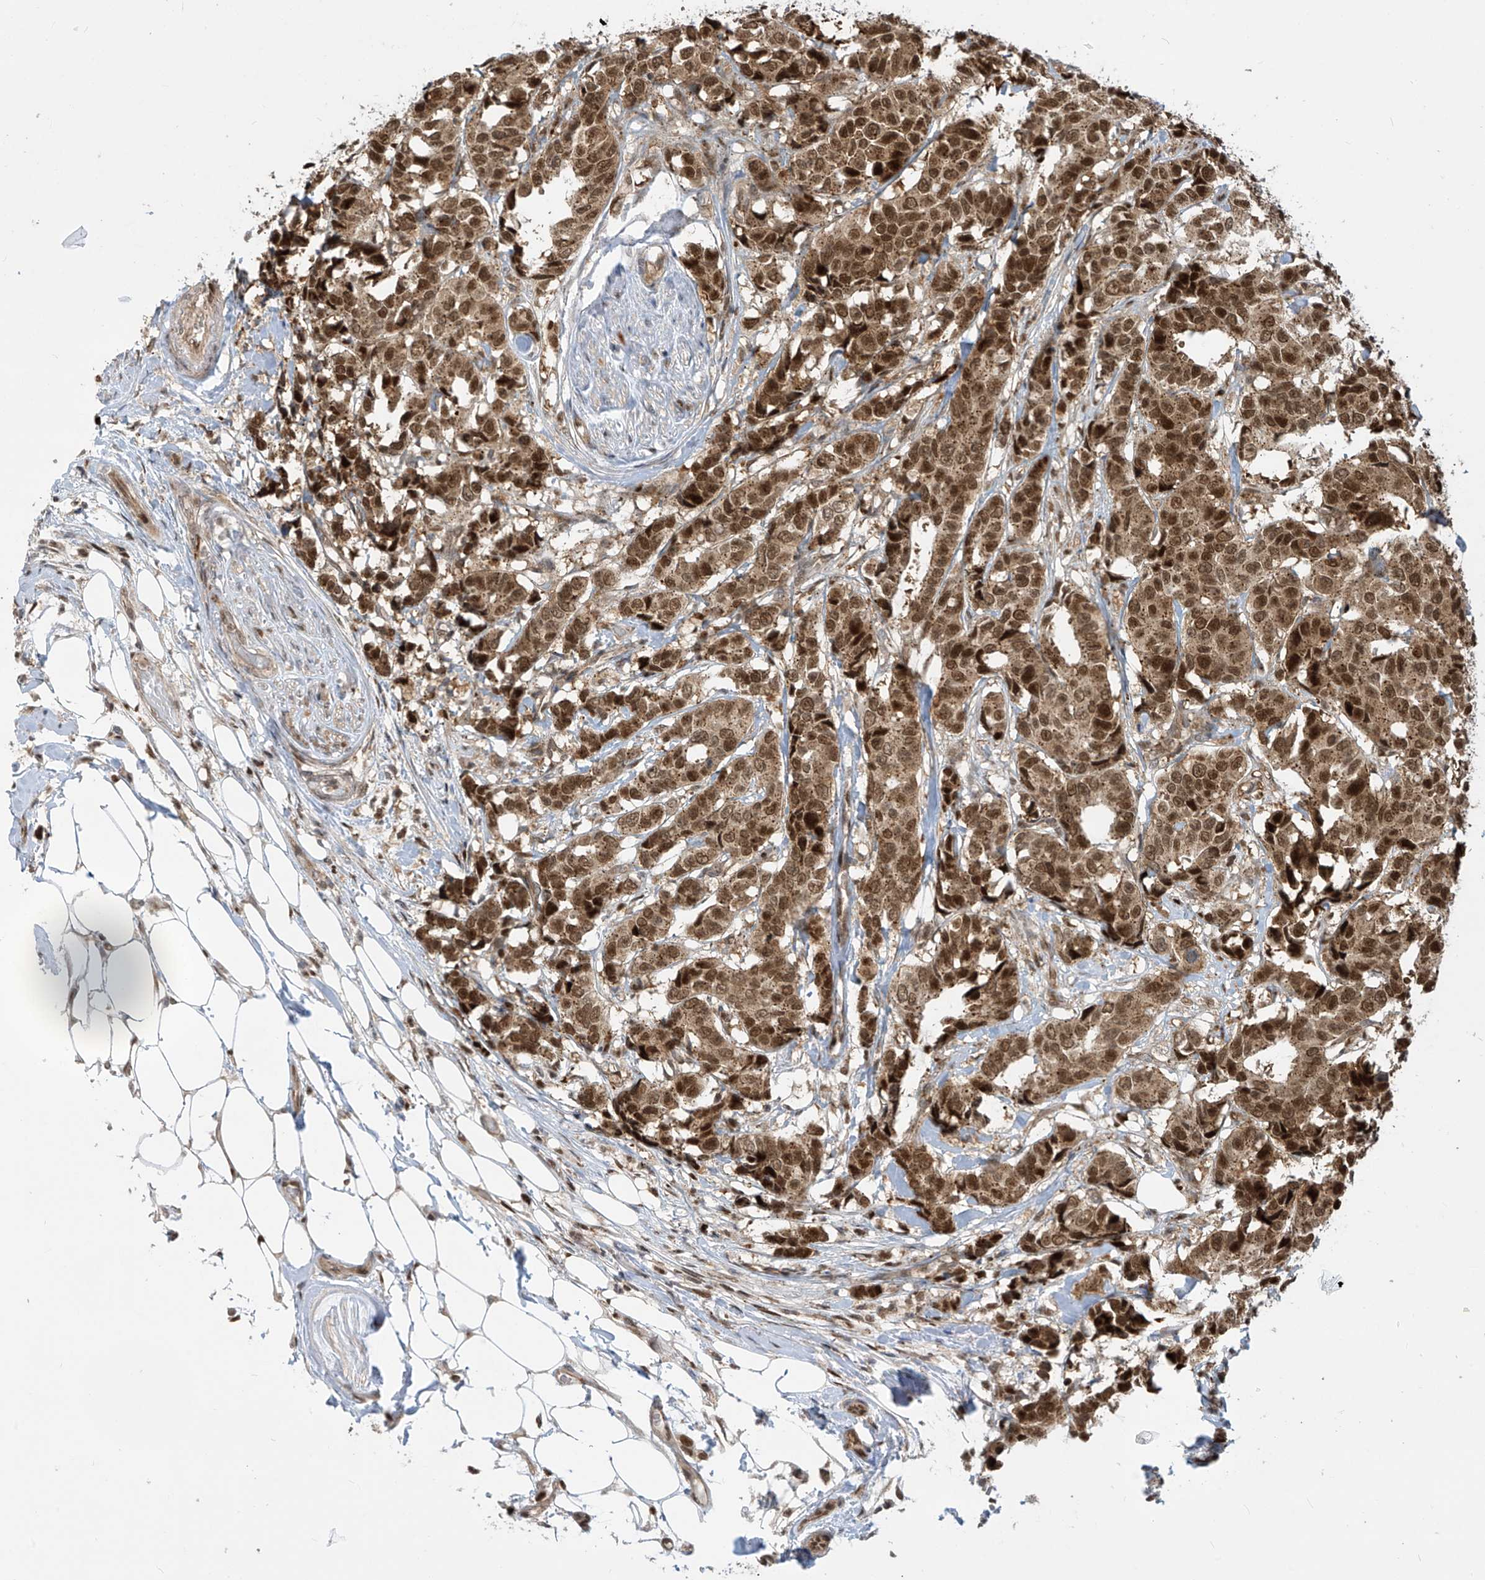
{"staining": {"intensity": "strong", "quantity": ">75%", "location": "cytoplasmic/membranous,nuclear"}, "tissue": "breast cancer", "cell_type": "Tumor cells", "image_type": "cancer", "snomed": [{"axis": "morphology", "description": "Duct carcinoma"}, {"axis": "topography", "description": "Breast"}], "caption": "Immunohistochemistry (IHC) of breast cancer (invasive ductal carcinoma) displays high levels of strong cytoplasmic/membranous and nuclear expression in approximately >75% of tumor cells. The protein is shown in brown color, while the nuclei are stained blue.", "gene": "LAGE3", "patient": {"sex": "female", "age": 87}}